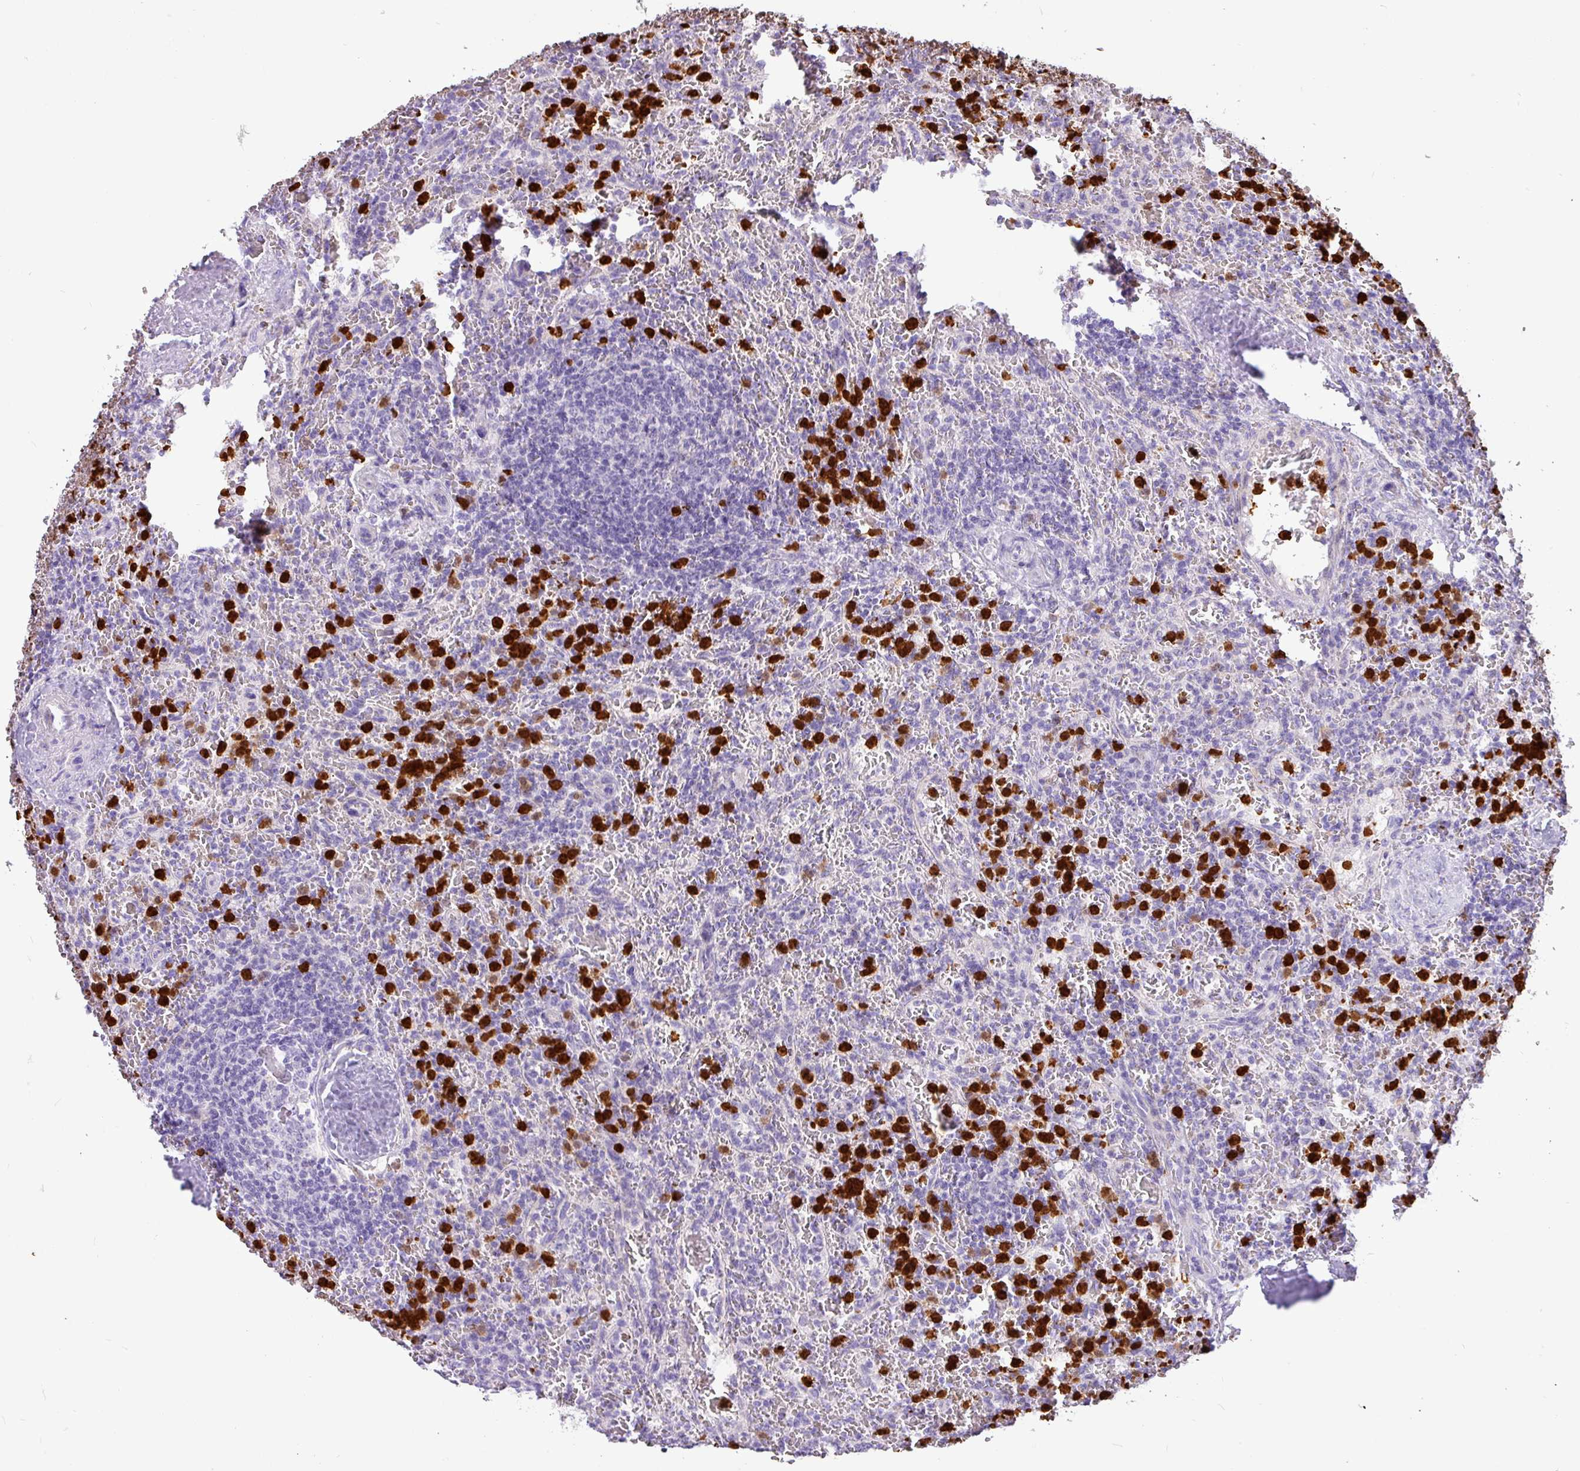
{"staining": {"intensity": "negative", "quantity": "none", "location": "none"}, "tissue": "lymphoma", "cell_type": "Tumor cells", "image_type": "cancer", "snomed": [{"axis": "morphology", "description": "Malignant lymphoma, non-Hodgkin's type, Low grade"}, {"axis": "topography", "description": "Spleen"}], "caption": "This is an IHC image of human lymphoma. There is no expression in tumor cells.", "gene": "SH2D3C", "patient": {"sex": "female", "age": 64}}